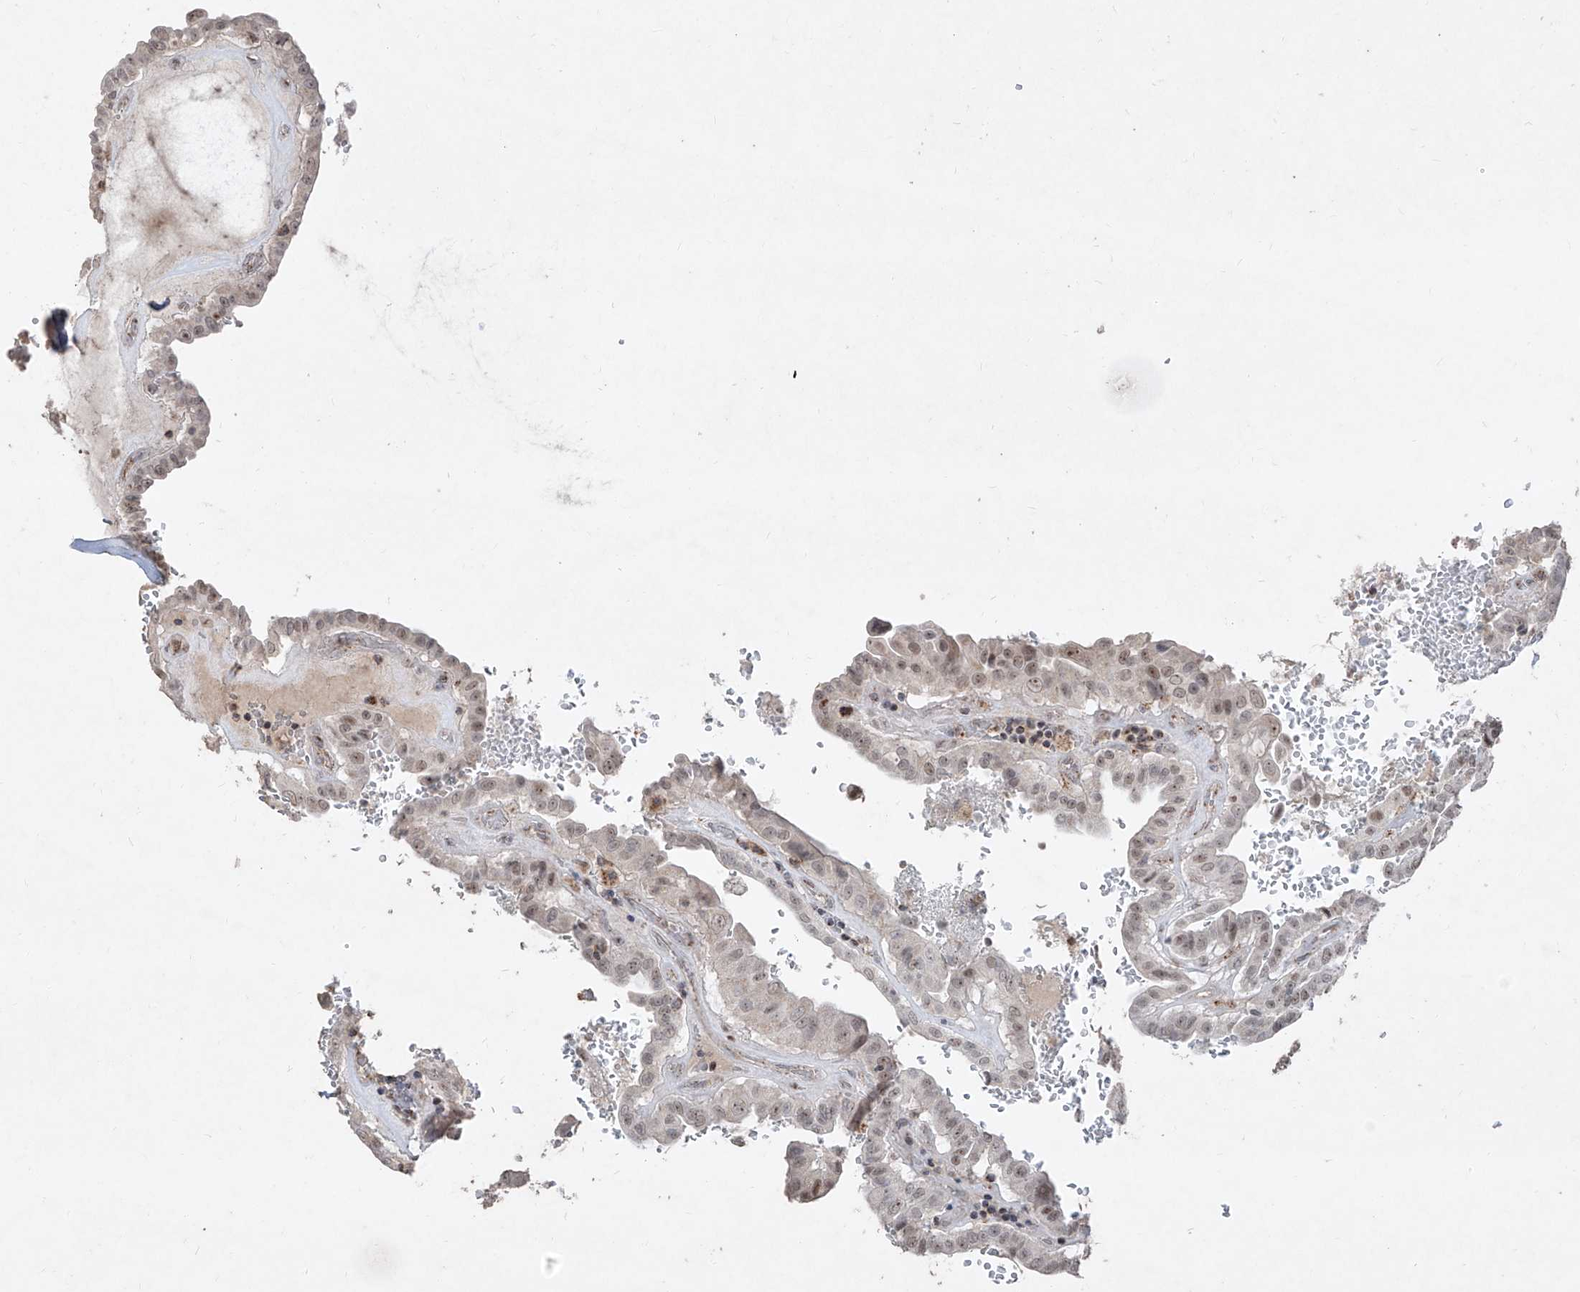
{"staining": {"intensity": "weak", "quantity": ">75%", "location": "nuclear"}, "tissue": "thyroid cancer", "cell_type": "Tumor cells", "image_type": "cancer", "snomed": [{"axis": "morphology", "description": "Papillary adenocarcinoma, NOS"}, {"axis": "topography", "description": "Thyroid gland"}], "caption": "Brown immunohistochemical staining in human thyroid papillary adenocarcinoma reveals weak nuclear staining in approximately >75% of tumor cells.", "gene": "NDUFB3", "patient": {"sex": "male", "age": 77}}